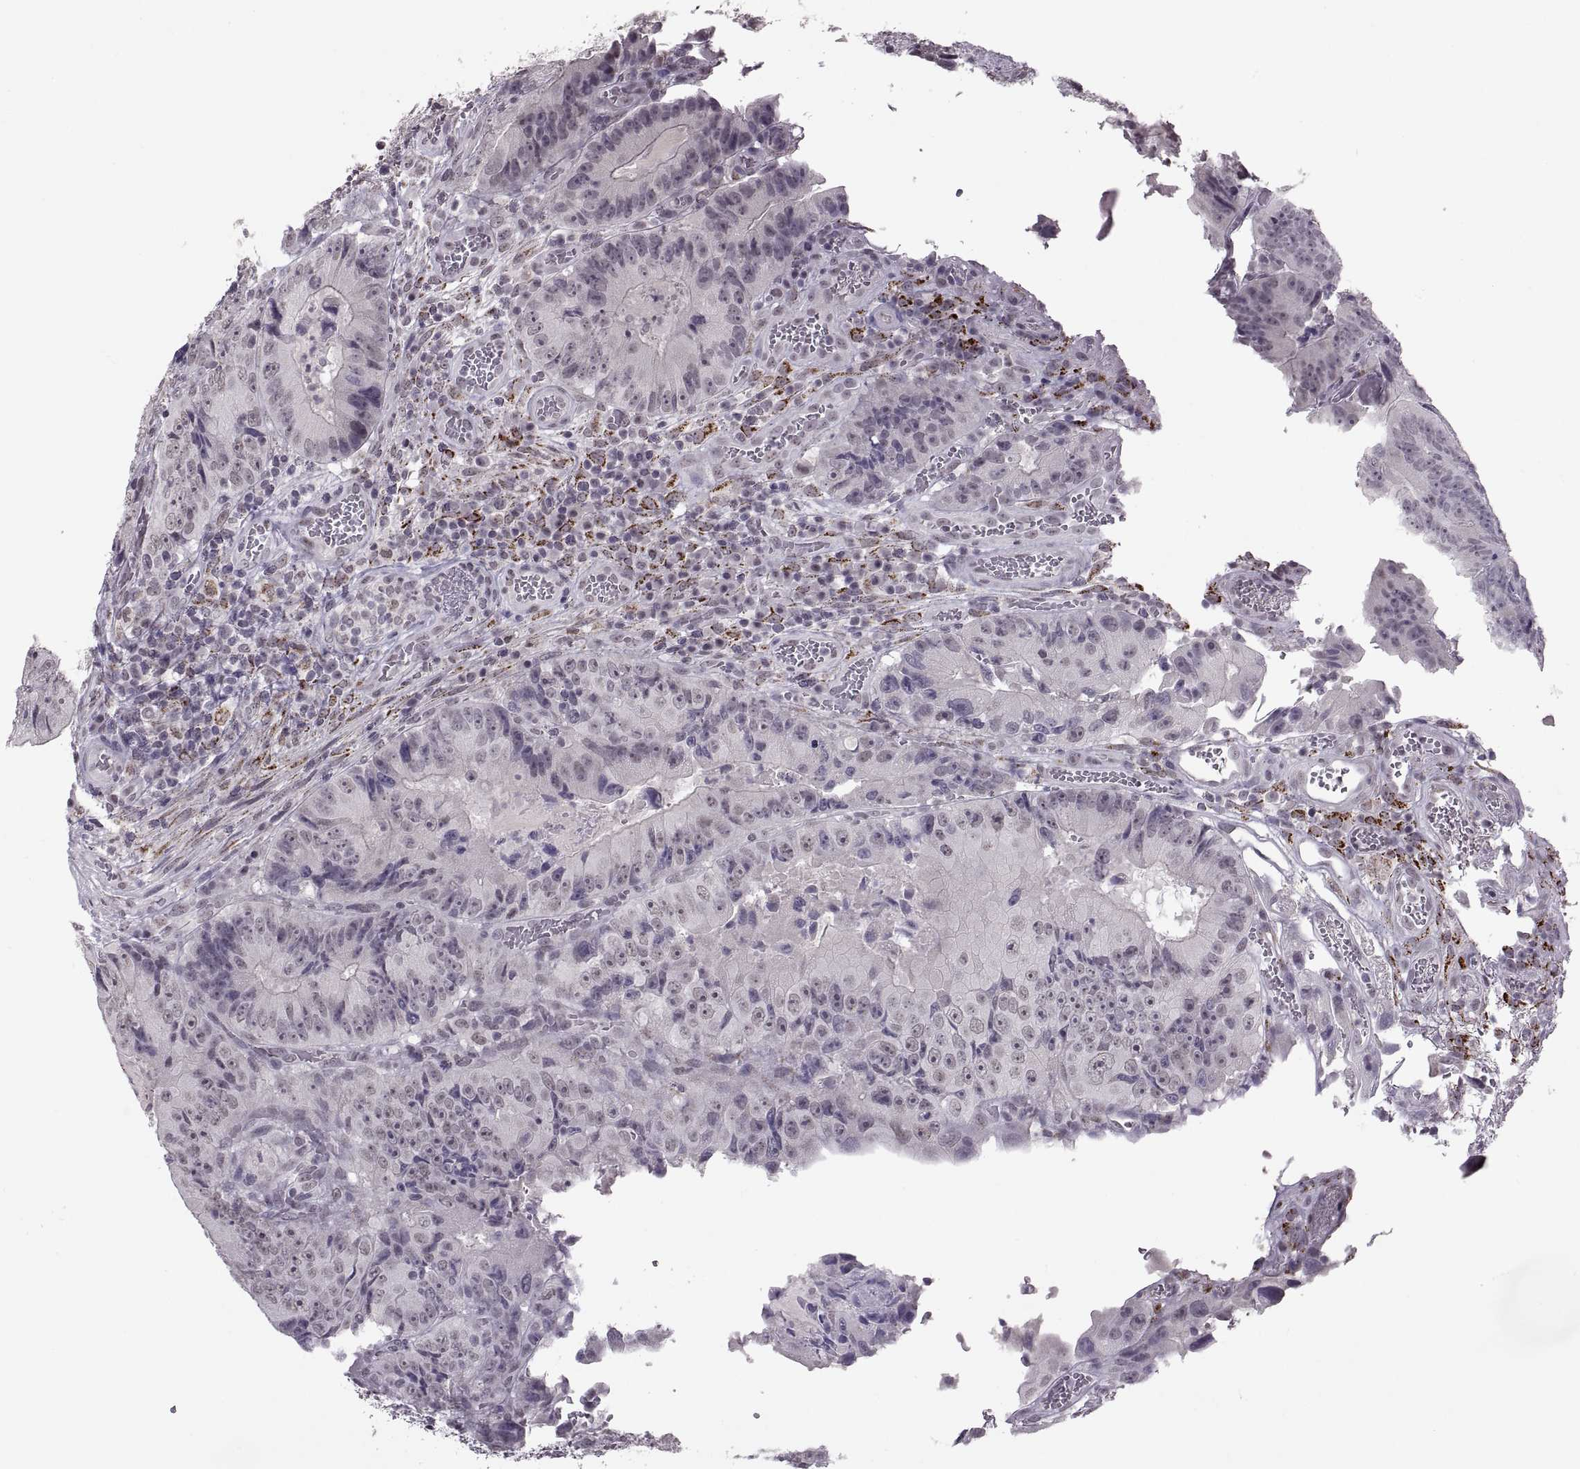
{"staining": {"intensity": "negative", "quantity": "none", "location": "none"}, "tissue": "colorectal cancer", "cell_type": "Tumor cells", "image_type": "cancer", "snomed": [{"axis": "morphology", "description": "Adenocarcinoma, NOS"}, {"axis": "topography", "description": "Colon"}], "caption": "This is an immunohistochemistry (IHC) histopathology image of colorectal adenocarcinoma. There is no expression in tumor cells.", "gene": "OTP", "patient": {"sex": "female", "age": 86}}